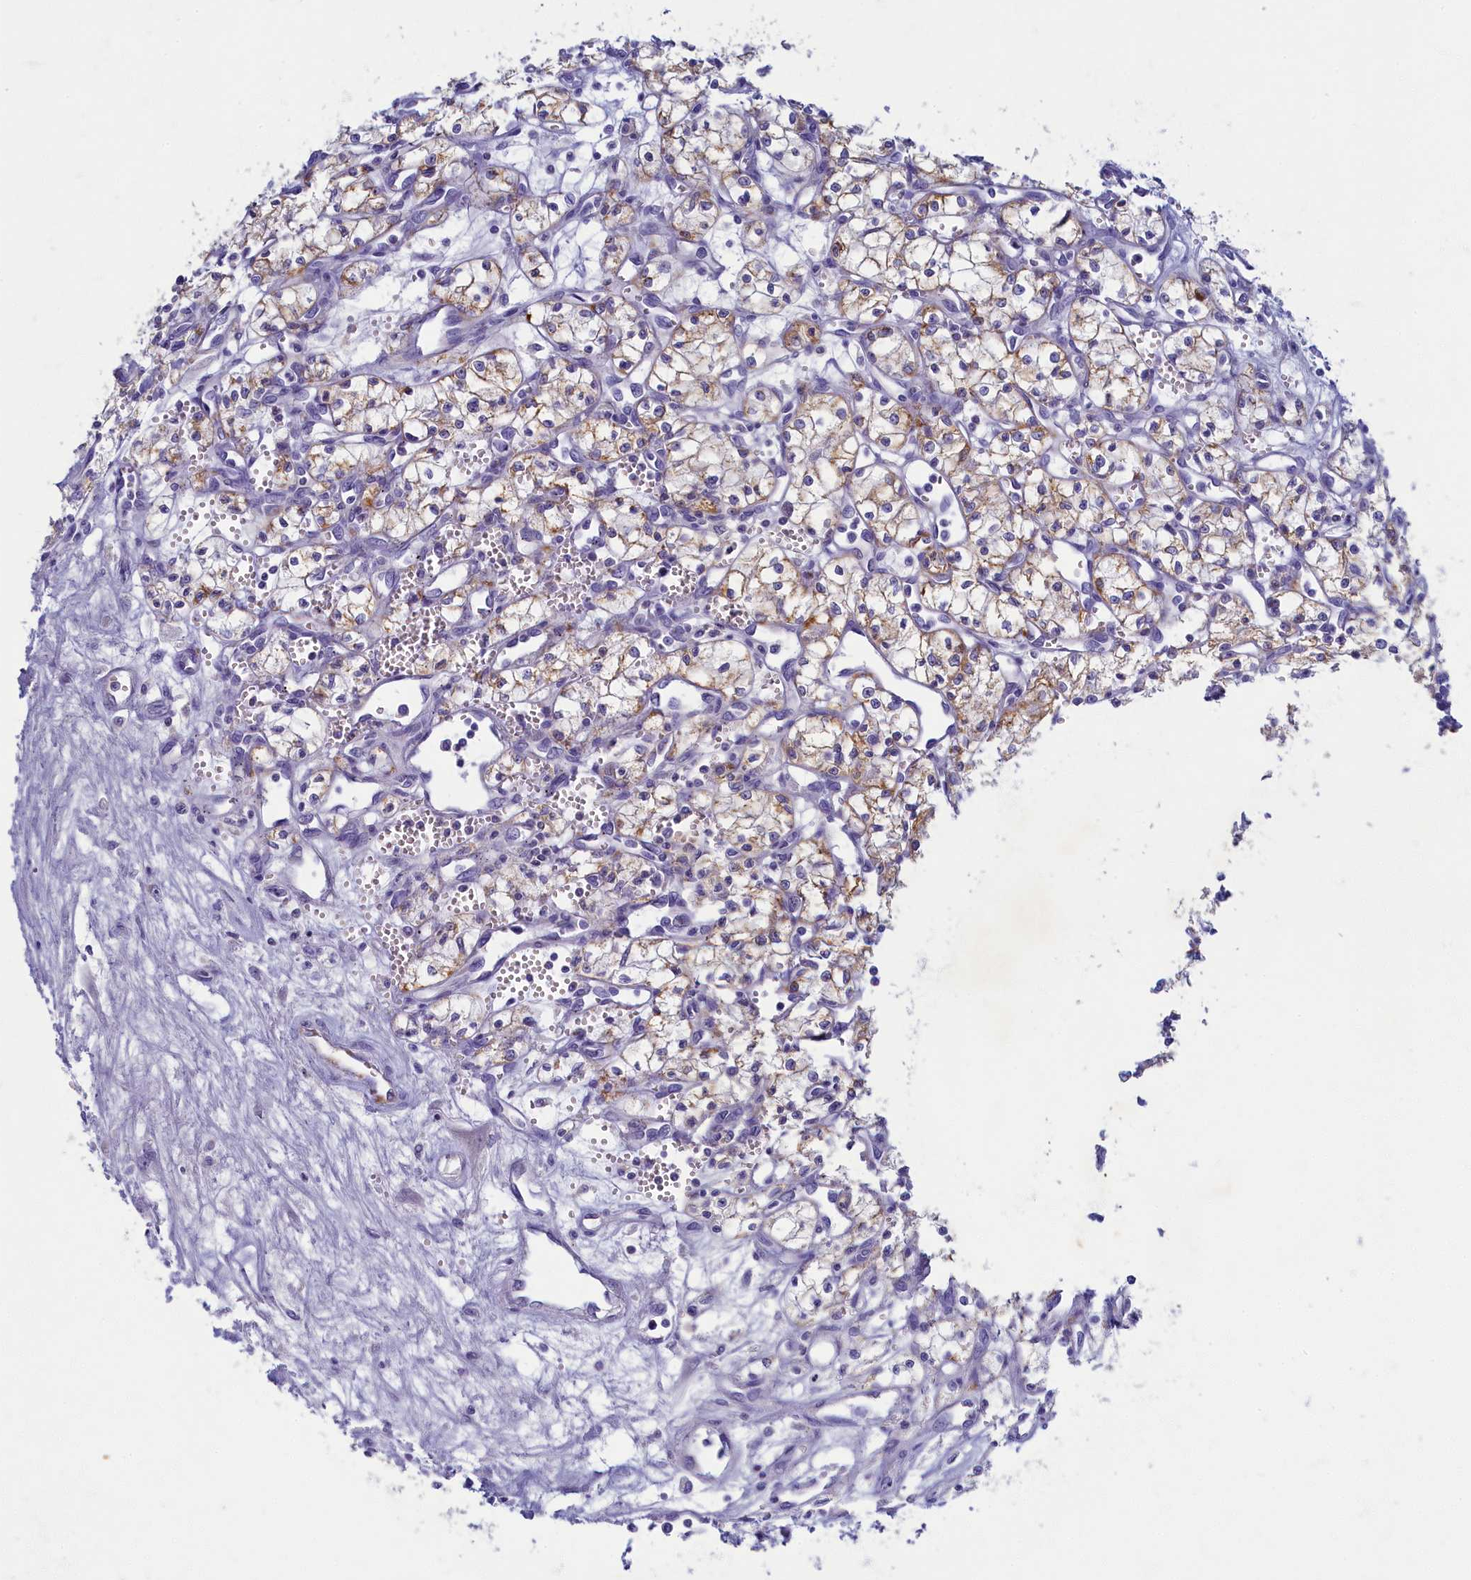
{"staining": {"intensity": "moderate", "quantity": "25%-75%", "location": "cytoplasmic/membranous"}, "tissue": "renal cancer", "cell_type": "Tumor cells", "image_type": "cancer", "snomed": [{"axis": "morphology", "description": "Adenocarcinoma, NOS"}, {"axis": "topography", "description": "Kidney"}], "caption": "DAB (3,3'-diaminobenzidine) immunohistochemical staining of renal cancer demonstrates moderate cytoplasmic/membranous protein positivity in approximately 25%-75% of tumor cells.", "gene": "OCIAD2", "patient": {"sex": "male", "age": 59}}